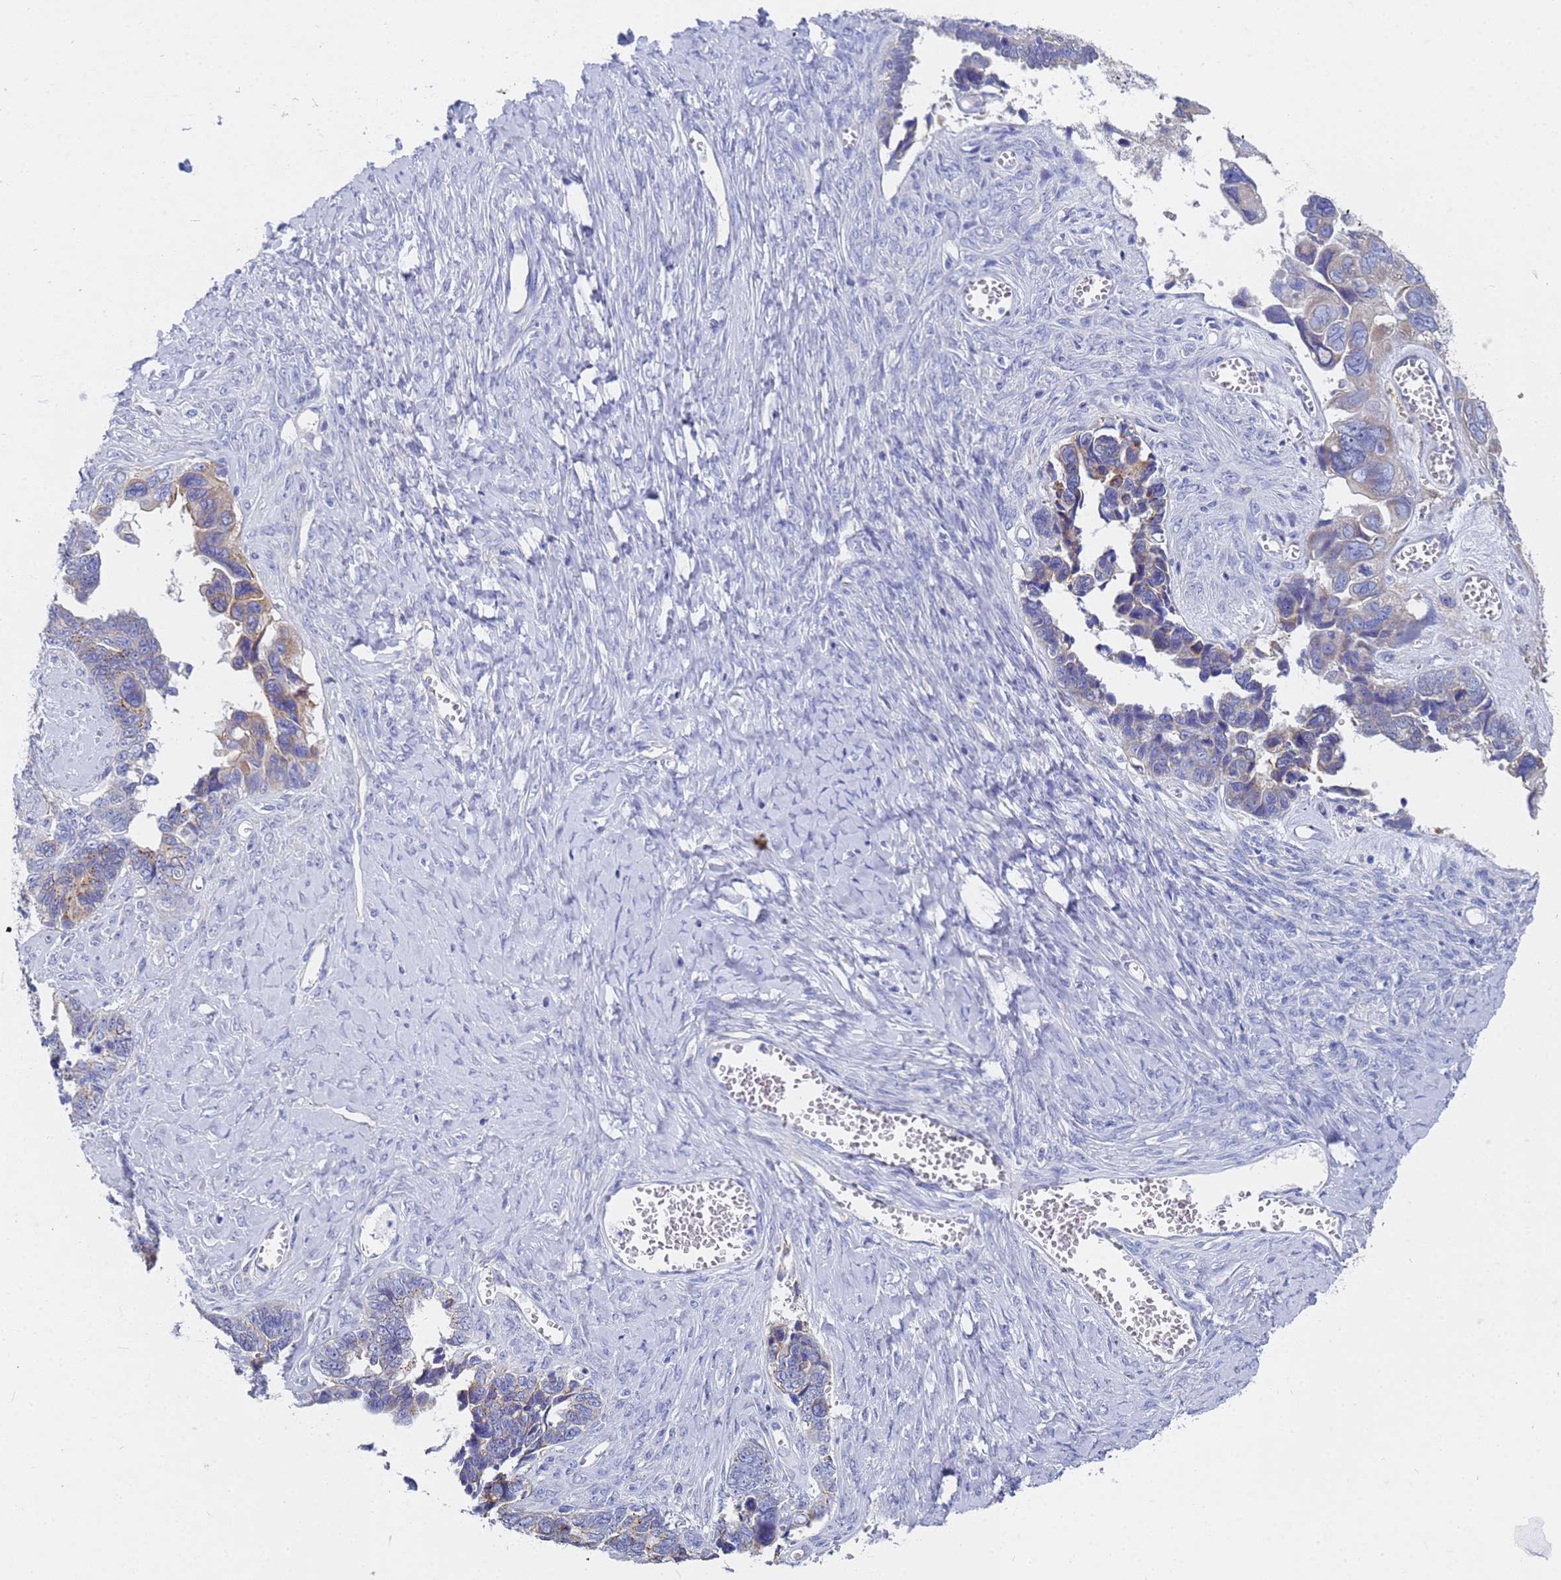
{"staining": {"intensity": "moderate", "quantity": "<25%", "location": "cytoplasmic/membranous"}, "tissue": "ovarian cancer", "cell_type": "Tumor cells", "image_type": "cancer", "snomed": [{"axis": "morphology", "description": "Cystadenocarcinoma, serous, NOS"}, {"axis": "topography", "description": "Ovary"}], "caption": "Immunohistochemical staining of human ovarian serous cystadenocarcinoma exhibits low levels of moderate cytoplasmic/membranous protein positivity in about <25% of tumor cells.", "gene": "TM4SF4", "patient": {"sex": "female", "age": 79}}